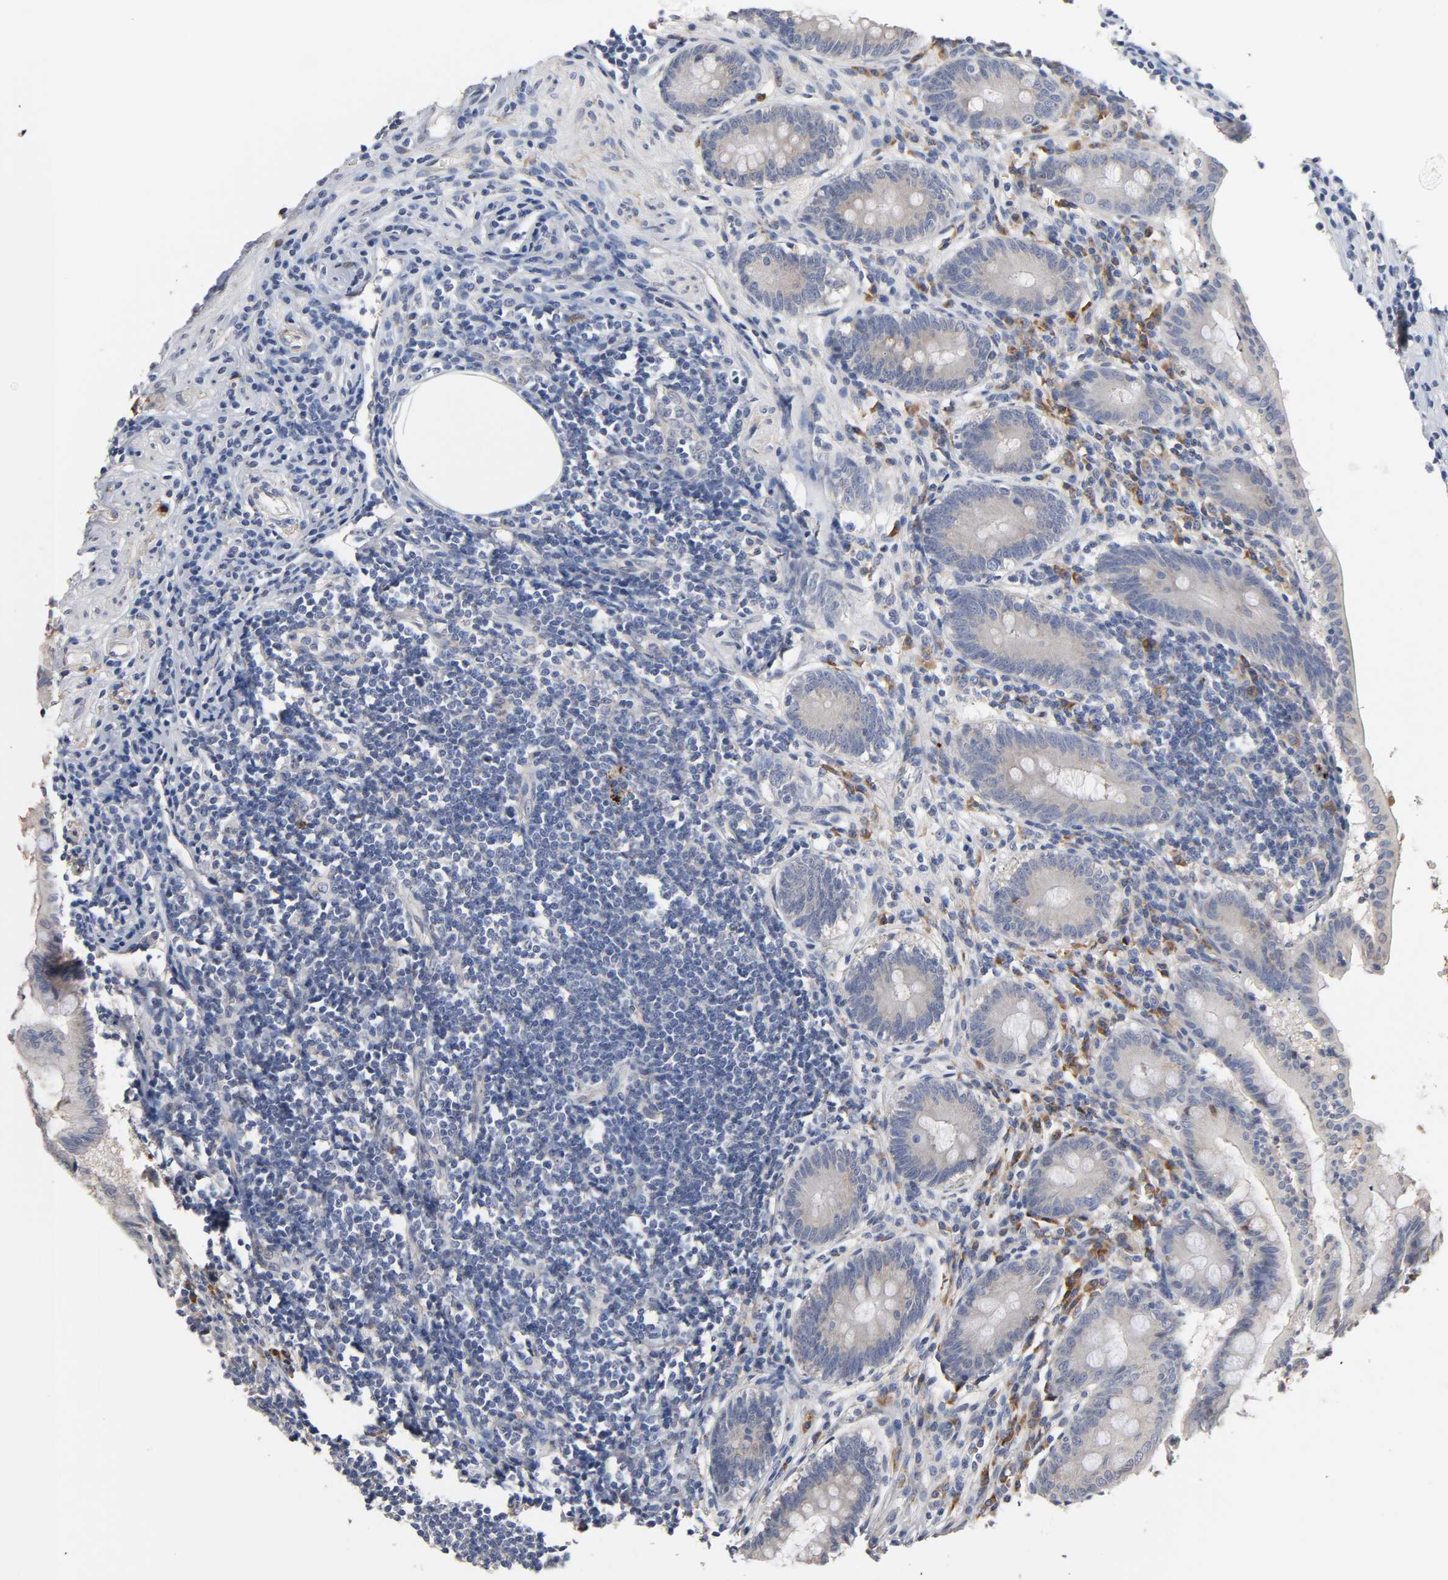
{"staining": {"intensity": "negative", "quantity": "none", "location": "none"}, "tissue": "appendix", "cell_type": "Glandular cells", "image_type": "normal", "snomed": [{"axis": "morphology", "description": "Normal tissue, NOS"}, {"axis": "topography", "description": "Appendix"}], "caption": "The photomicrograph shows no significant expression in glandular cells of appendix.", "gene": "HDLBP", "patient": {"sex": "female", "age": 50}}